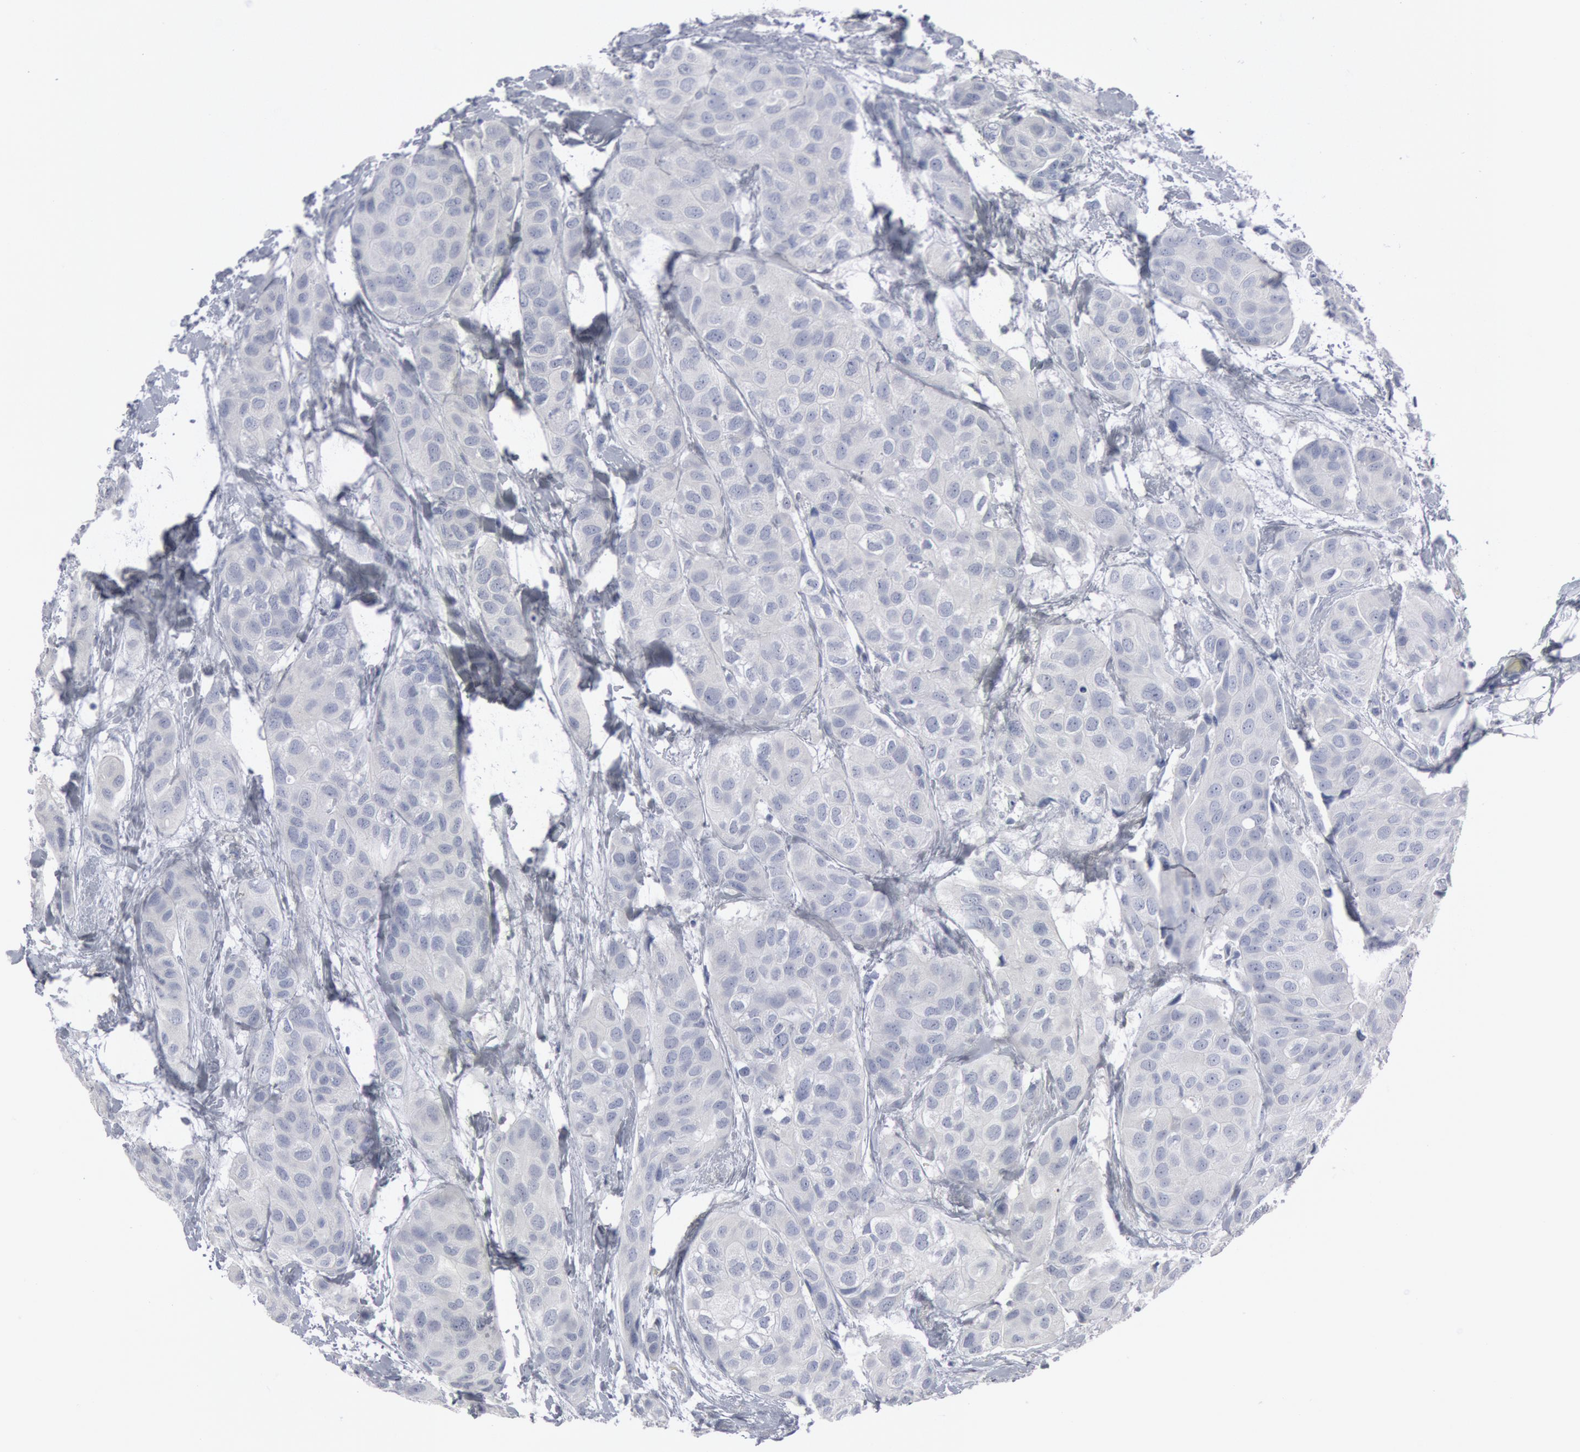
{"staining": {"intensity": "negative", "quantity": "none", "location": "none"}, "tissue": "breast cancer", "cell_type": "Tumor cells", "image_type": "cancer", "snomed": [{"axis": "morphology", "description": "Duct carcinoma"}, {"axis": "topography", "description": "Breast"}], "caption": "Histopathology image shows no significant protein staining in tumor cells of breast cancer (infiltrating ductal carcinoma).", "gene": "DMC1", "patient": {"sex": "female", "age": 68}}